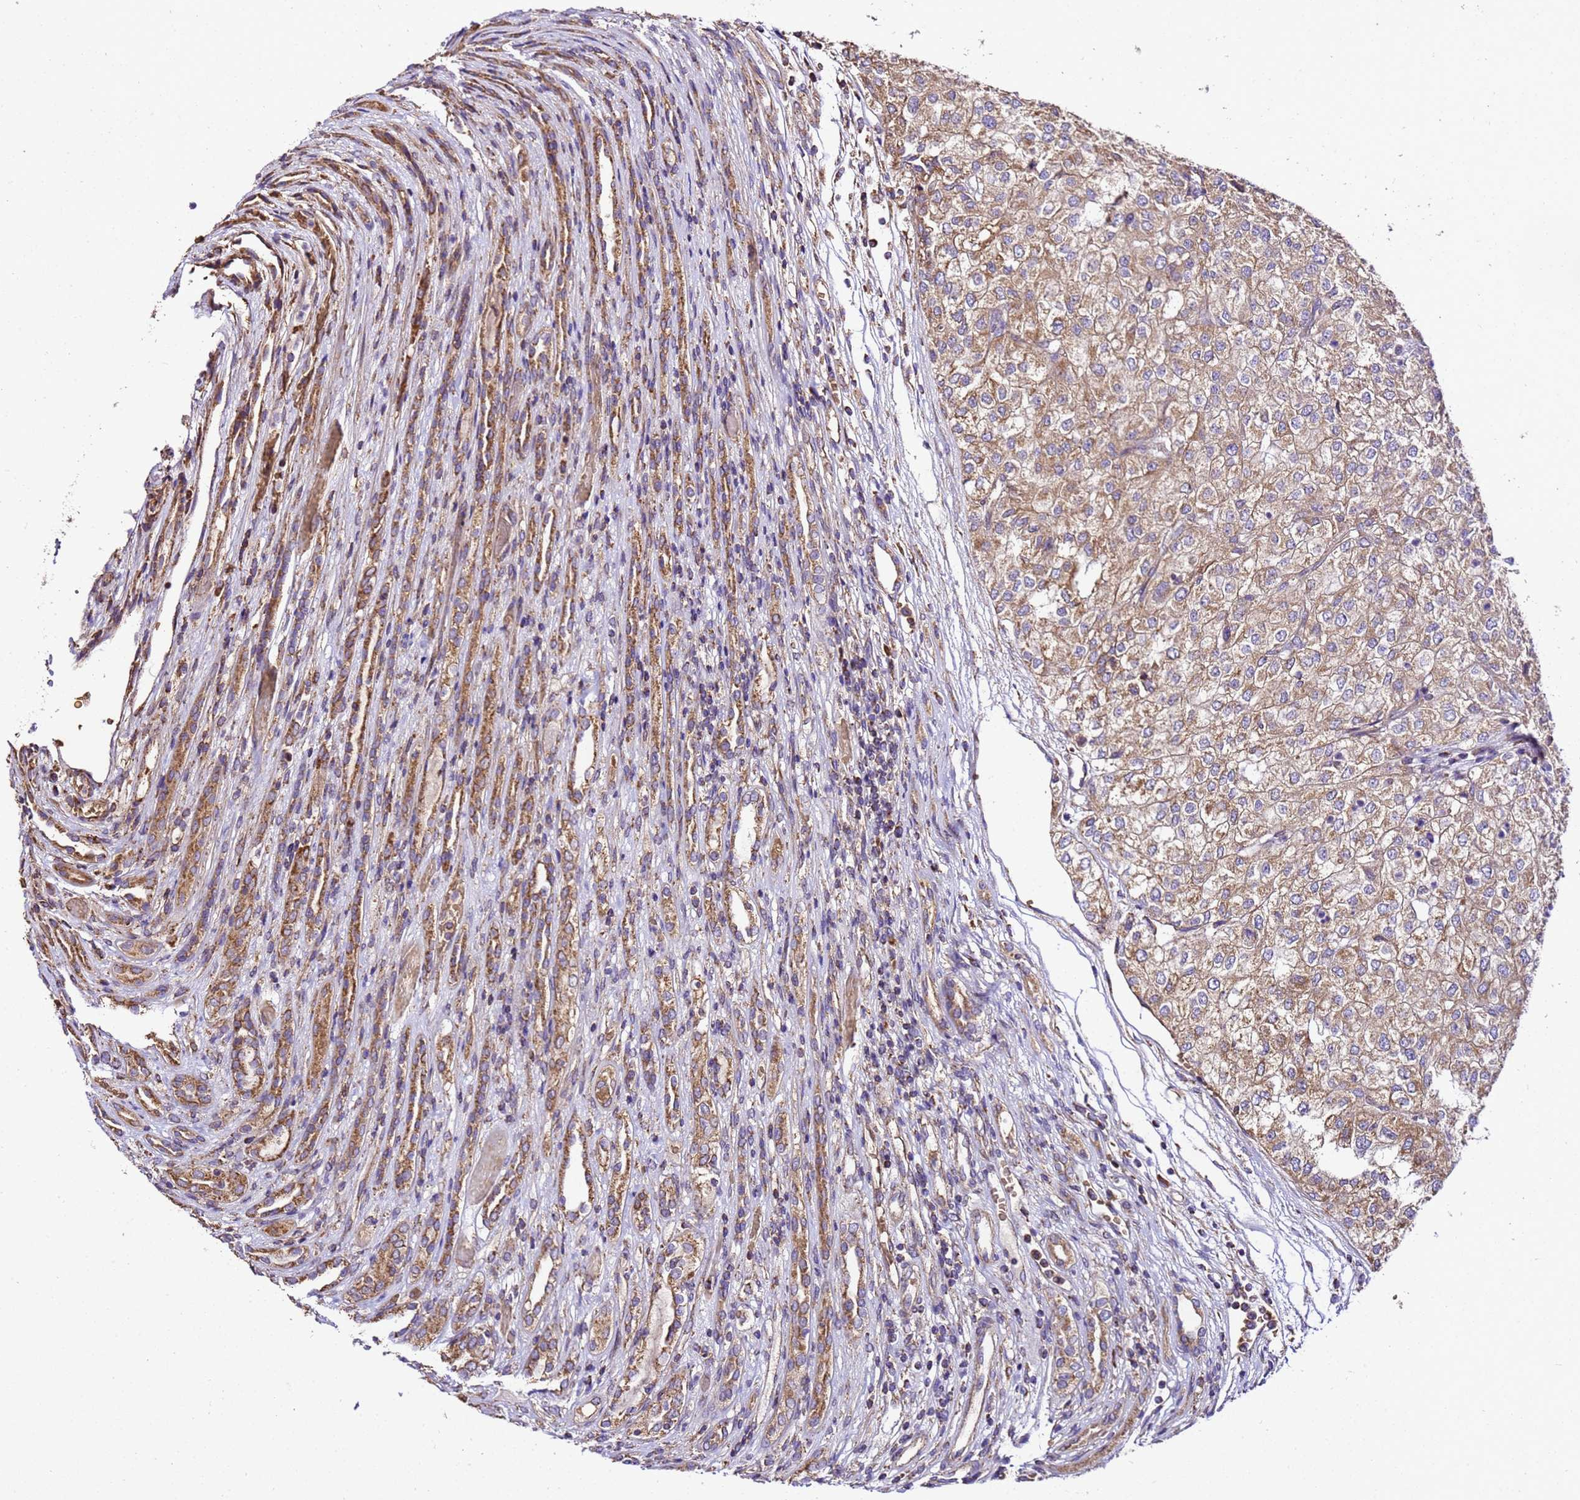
{"staining": {"intensity": "moderate", "quantity": ">75%", "location": "cytoplasmic/membranous"}, "tissue": "renal cancer", "cell_type": "Tumor cells", "image_type": "cancer", "snomed": [{"axis": "morphology", "description": "Adenocarcinoma, NOS"}, {"axis": "topography", "description": "Kidney"}], "caption": "IHC (DAB (3,3'-diaminobenzidine)) staining of adenocarcinoma (renal) demonstrates moderate cytoplasmic/membranous protein positivity in approximately >75% of tumor cells.", "gene": "LRRIQ1", "patient": {"sex": "female", "age": 54}}